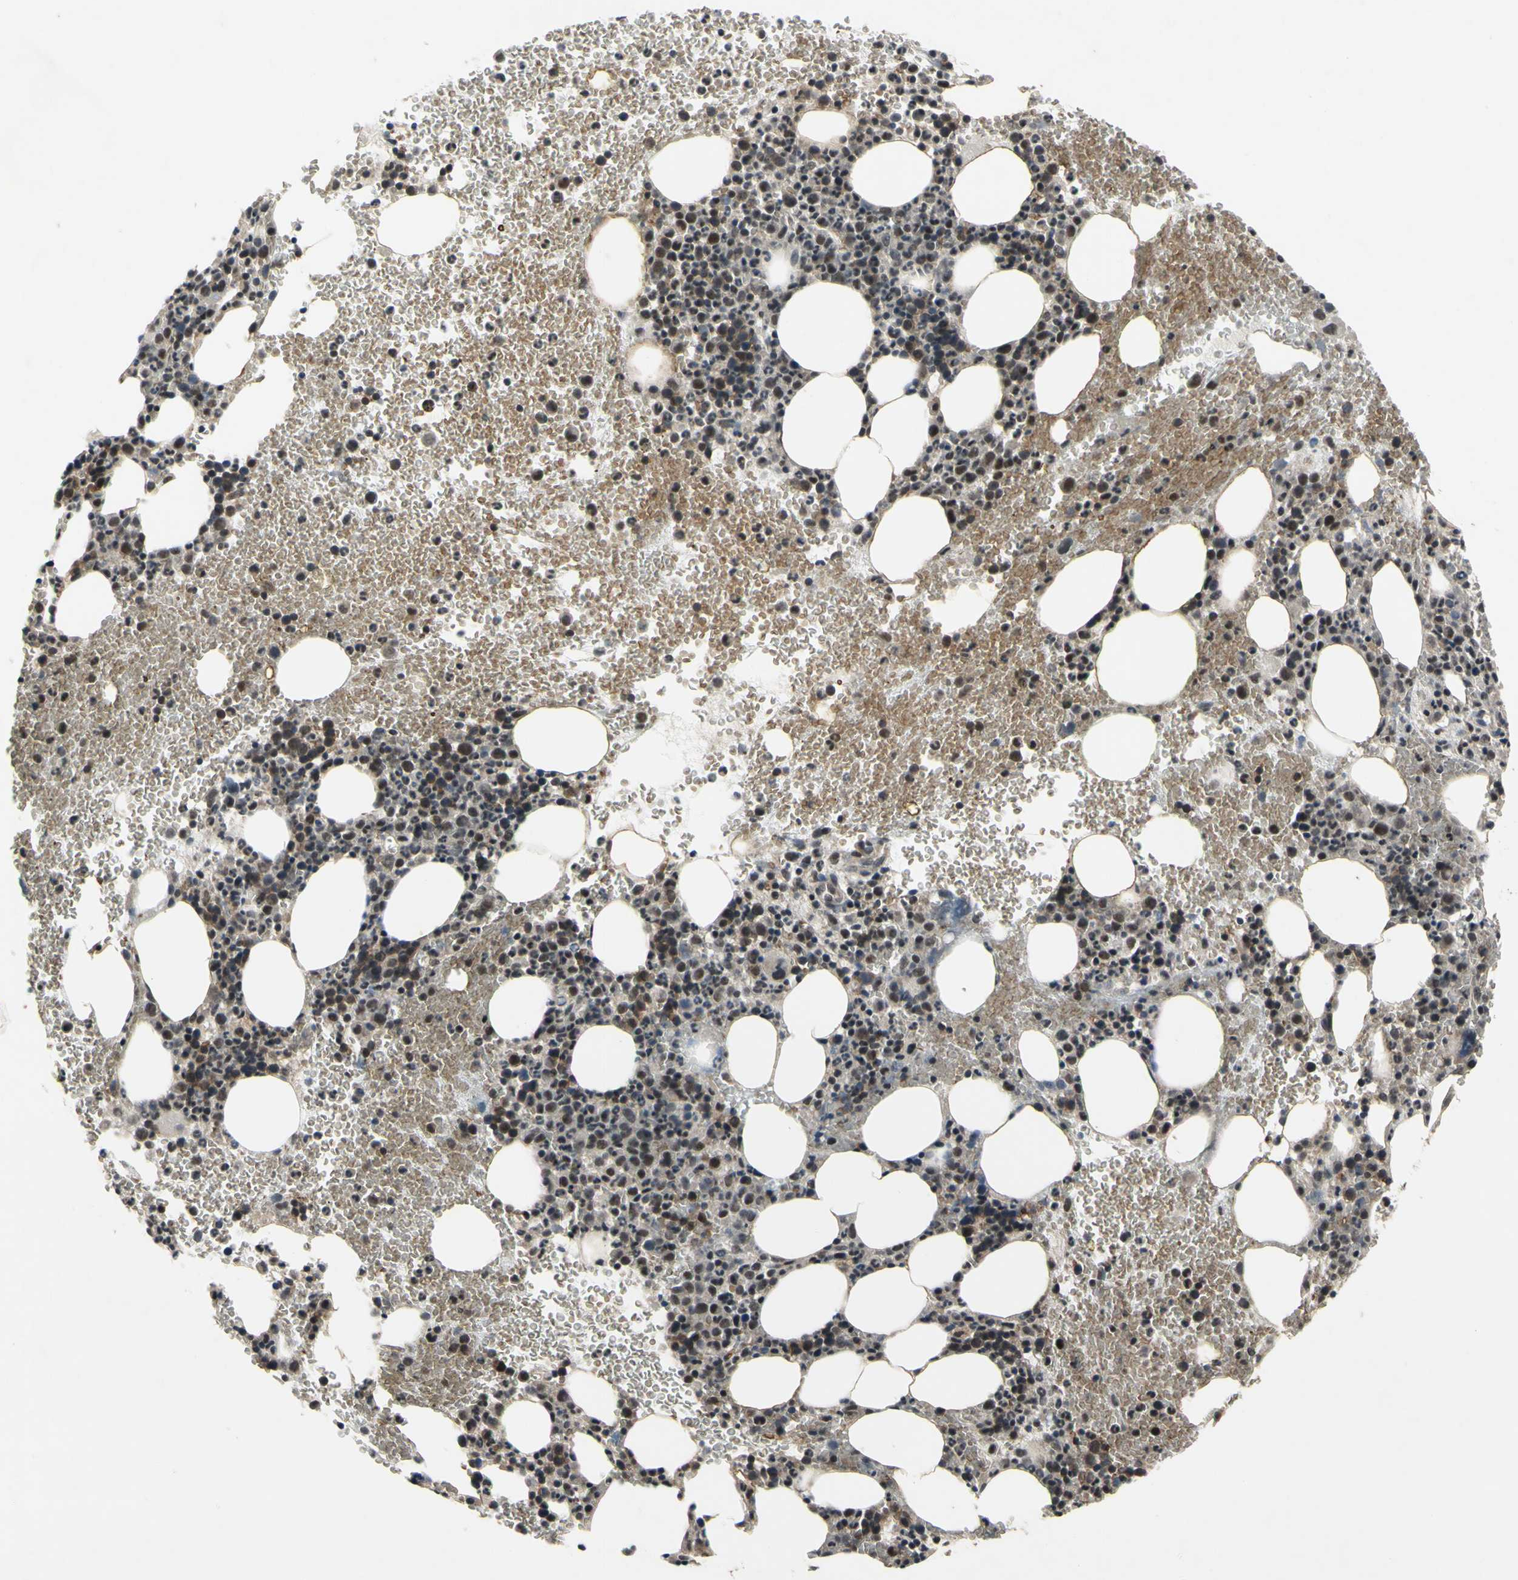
{"staining": {"intensity": "weak", "quantity": "25%-75%", "location": "nuclear"}, "tissue": "bone marrow", "cell_type": "Hematopoietic cells", "image_type": "normal", "snomed": [{"axis": "morphology", "description": "Normal tissue, NOS"}, {"axis": "morphology", "description": "Inflammation, NOS"}, {"axis": "topography", "description": "Bone marrow"}], "caption": "A histopathology image of bone marrow stained for a protein reveals weak nuclear brown staining in hematopoietic cells.", "gene": "TRDMT1", "patient": {"sex": "female", "age": 54}}